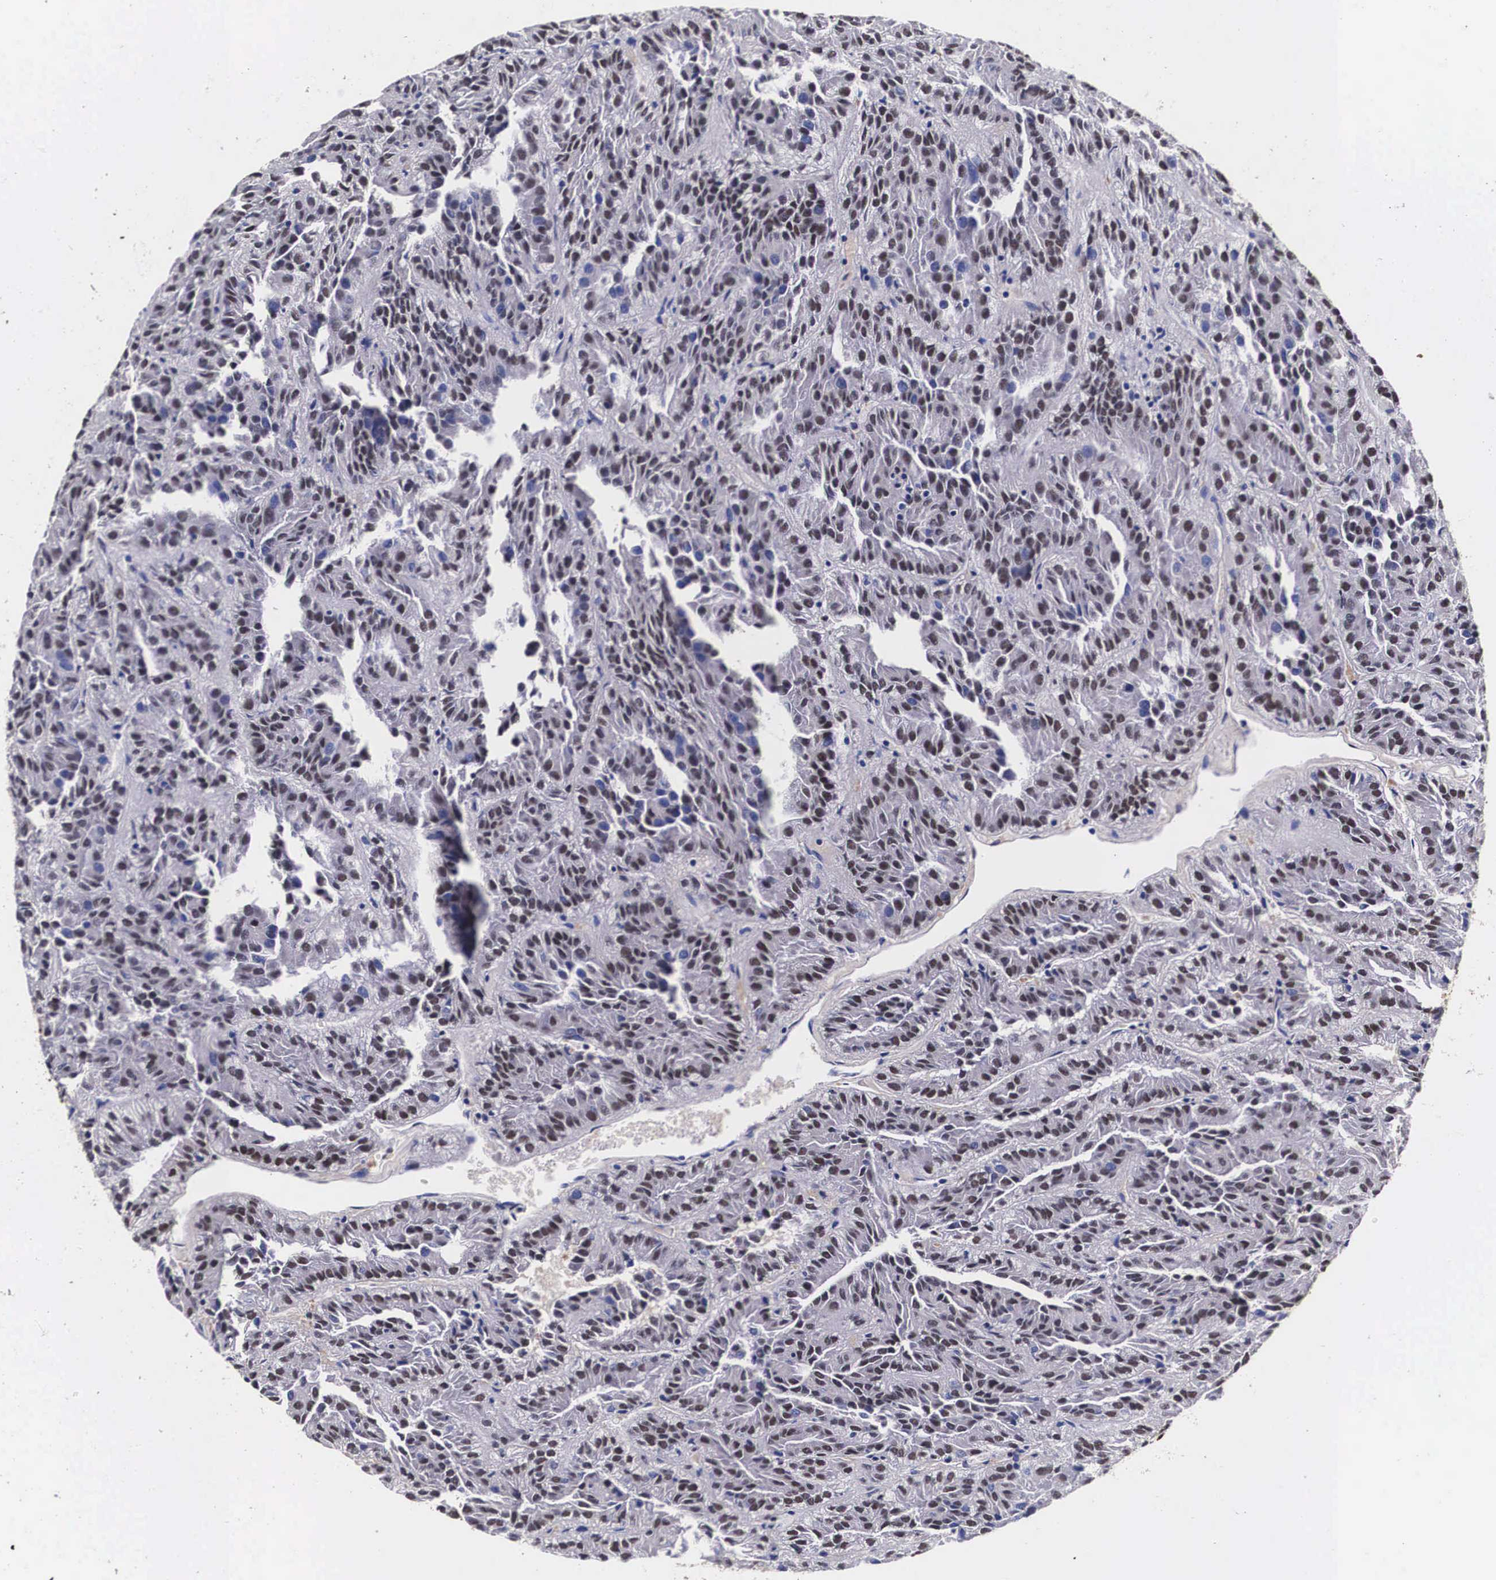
{"staining": {"intensity": "weak", "quantity": "25%-75%", "location": "nuclear"}, "tissue": "renal cancer", "cell_type": "Tumor cells", "image_type": "cancer", "snomed": [{"axis": "morphology", "description": "Adenocarcinoma, NOS"}, {"axis": "topography", "description": "Kidney"}], "caption": "Immunohistochemical staining of human adenocarcinoma (renal) demonstrates low levels of weak nuclear protein expression in approximately 25%-75% of tumor cells. Using DAB (3,3'-diaminobenzidine) (brown) and hematoxylin (blue) stains, captured at high magnification using brightfield microscopy.", "gene": "PABPN1", "patient": {"sex": "male", "age": 46}}